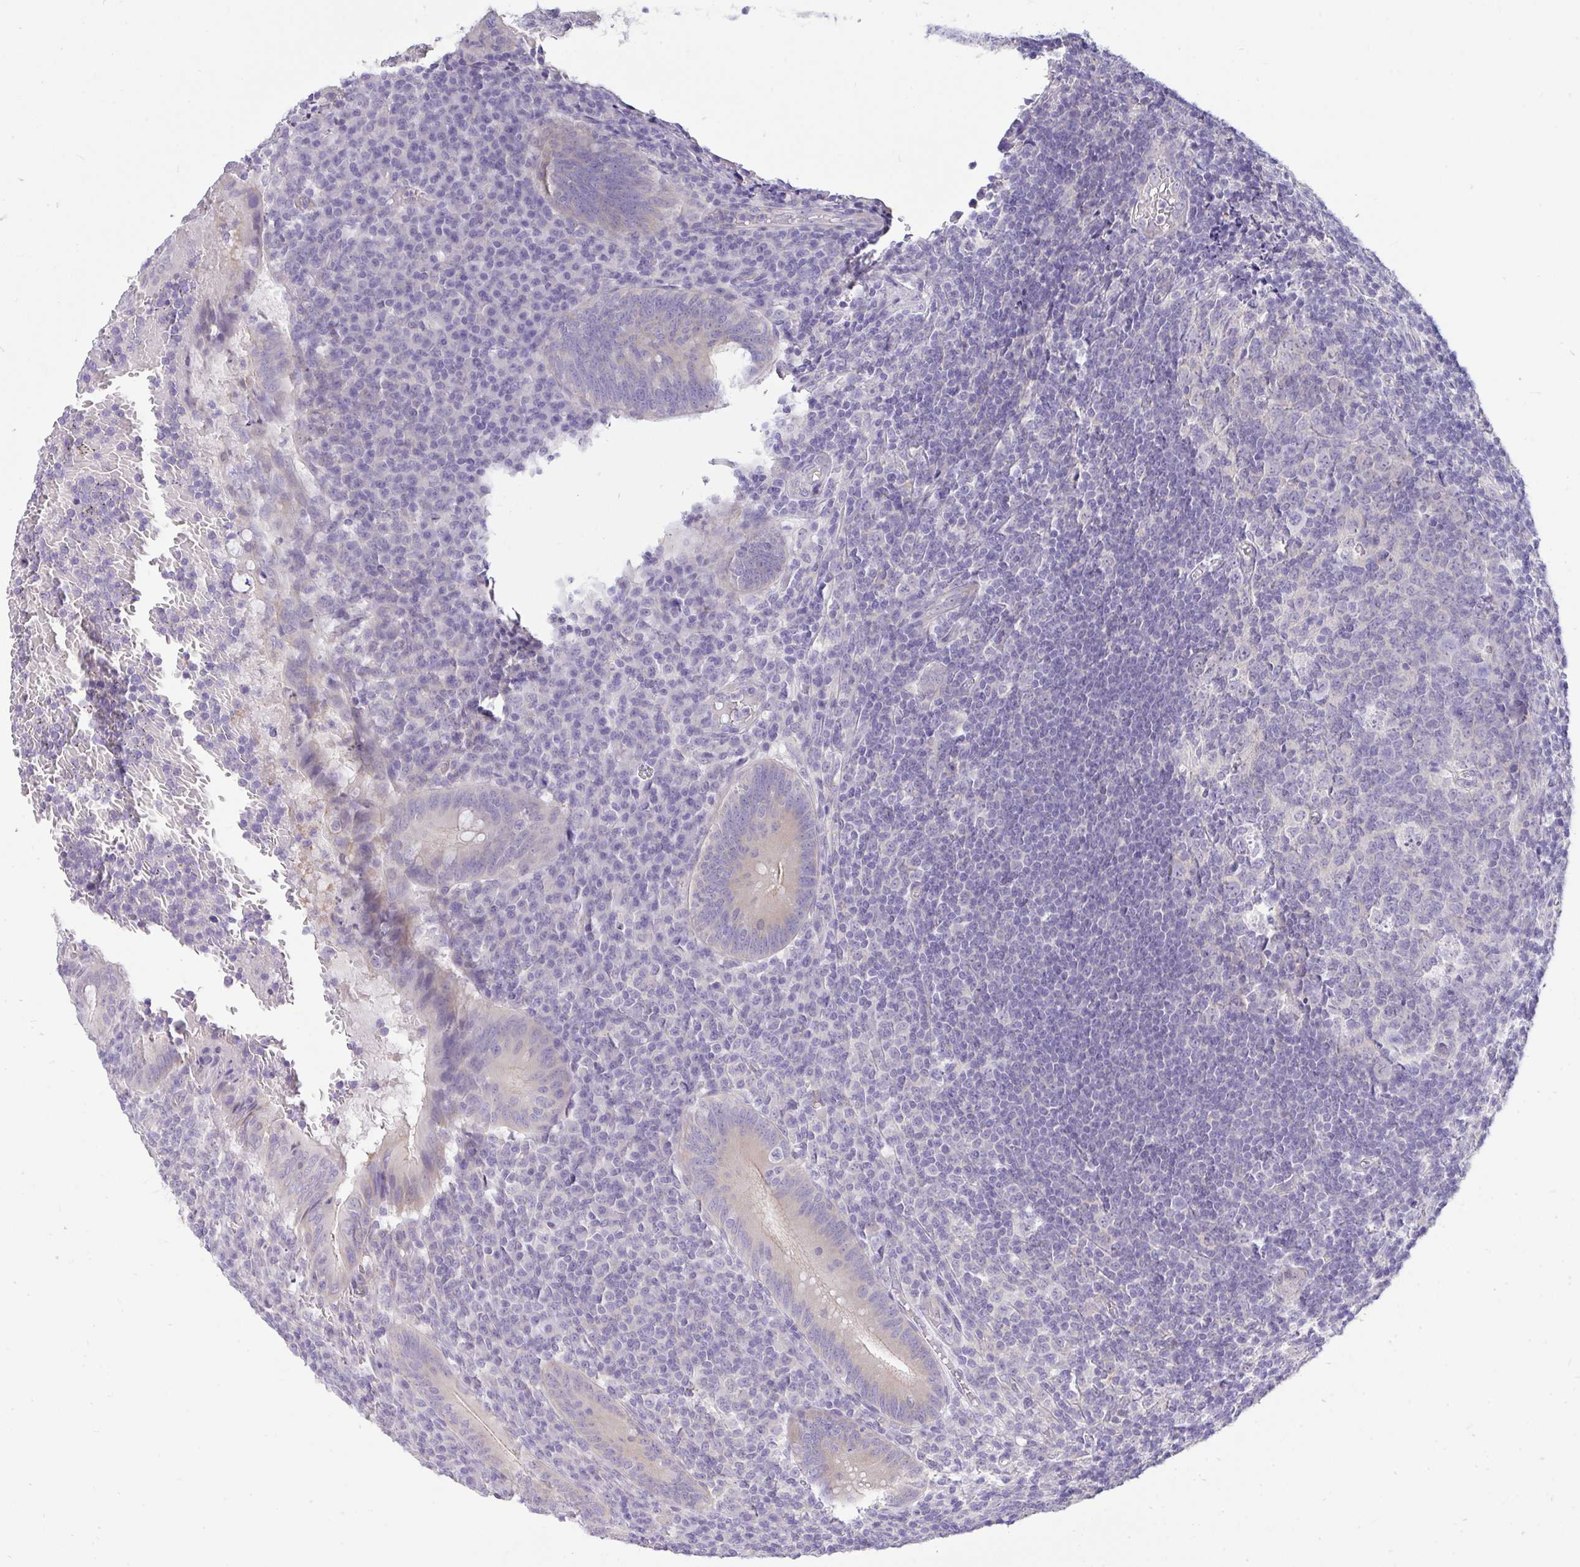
{"staining": {"intensity": "weak", "quantity": "25%-75%", "location": "cytoplasmic/membranous"}, "tissue": "appendix", "cell_type": "Glandular cells", "image_type": "normal", "snomed": [{"axis": "morphology", "description": "Normal tissue, NOS"}, {"axis": "topography", "description": "Appendix"}], "caption": "A micrograph showing weak cytoplasmic/membranous staining in approximately 25%-75% of glandular cells in unremarkable appendix, as visualized by brown immunohistochemical staining.", "gene": "VGLL3", "patient": {"sex": "male", "age": 18}}